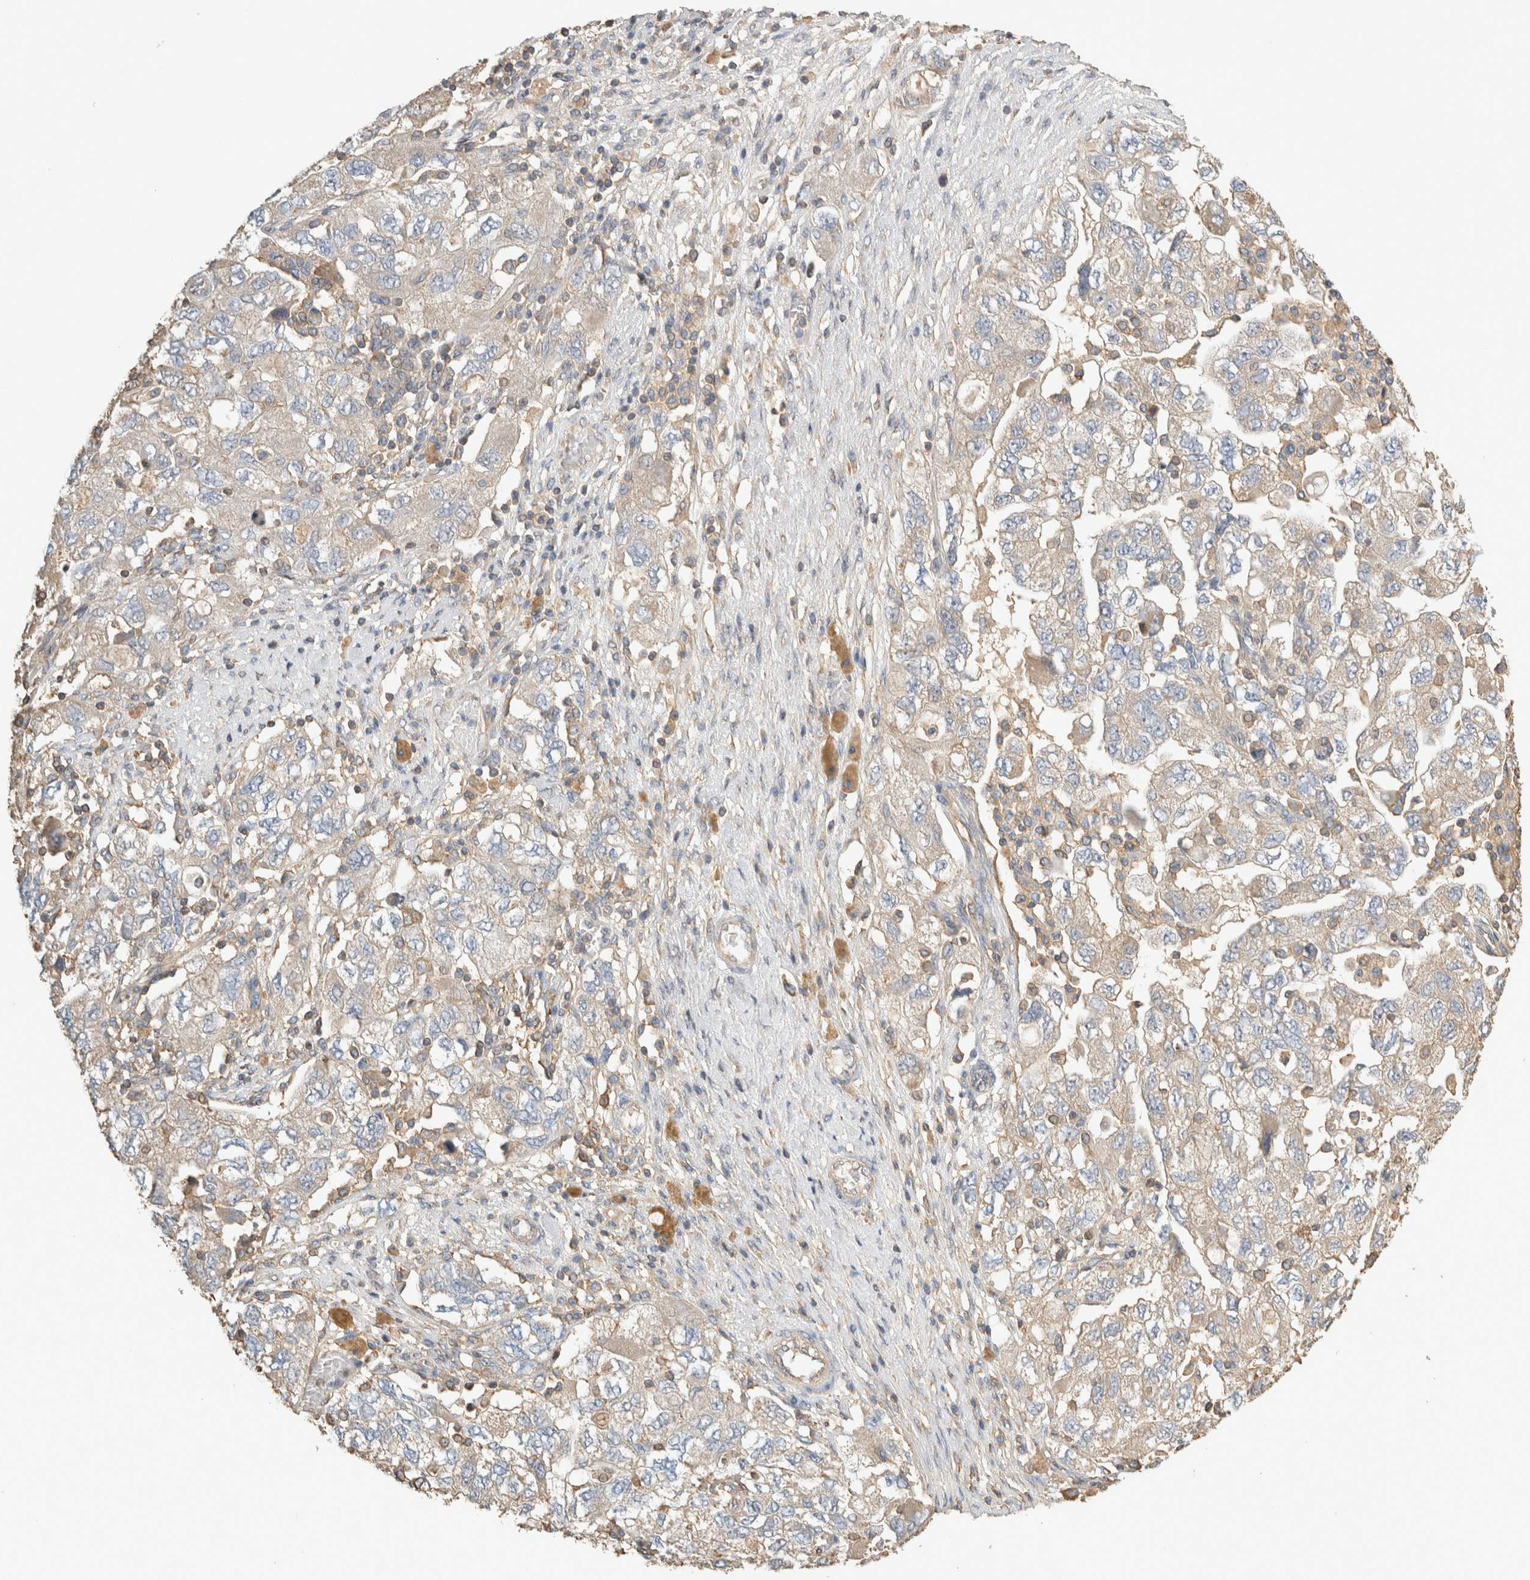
{"staining": {"intensity": "weak", "quantity": "25%-75%", "location": "cytoplasmic/membranous"}, "tissue": "ovarian cancer", "cell_type": "Tumor cells", "image_type": "cancer", "snomed": [{"axis": "morphology", "description": "Carcinoma, NOS"}, {"axis": "morphology", "description": "Cystadenocarcinoma, serous, NOS"}, {"axis": "topography", "description": "Ovary"}], "caption": "A brown stain shows weak cytoplasmic/membranous staining of a protein in human ovarian carcinoma tumor cells. (brown staining indicates protein expression, while blue staining denotes nuclei).", "gene": "EIF4G3", "patient": {"sex": "female", "age": 69}}